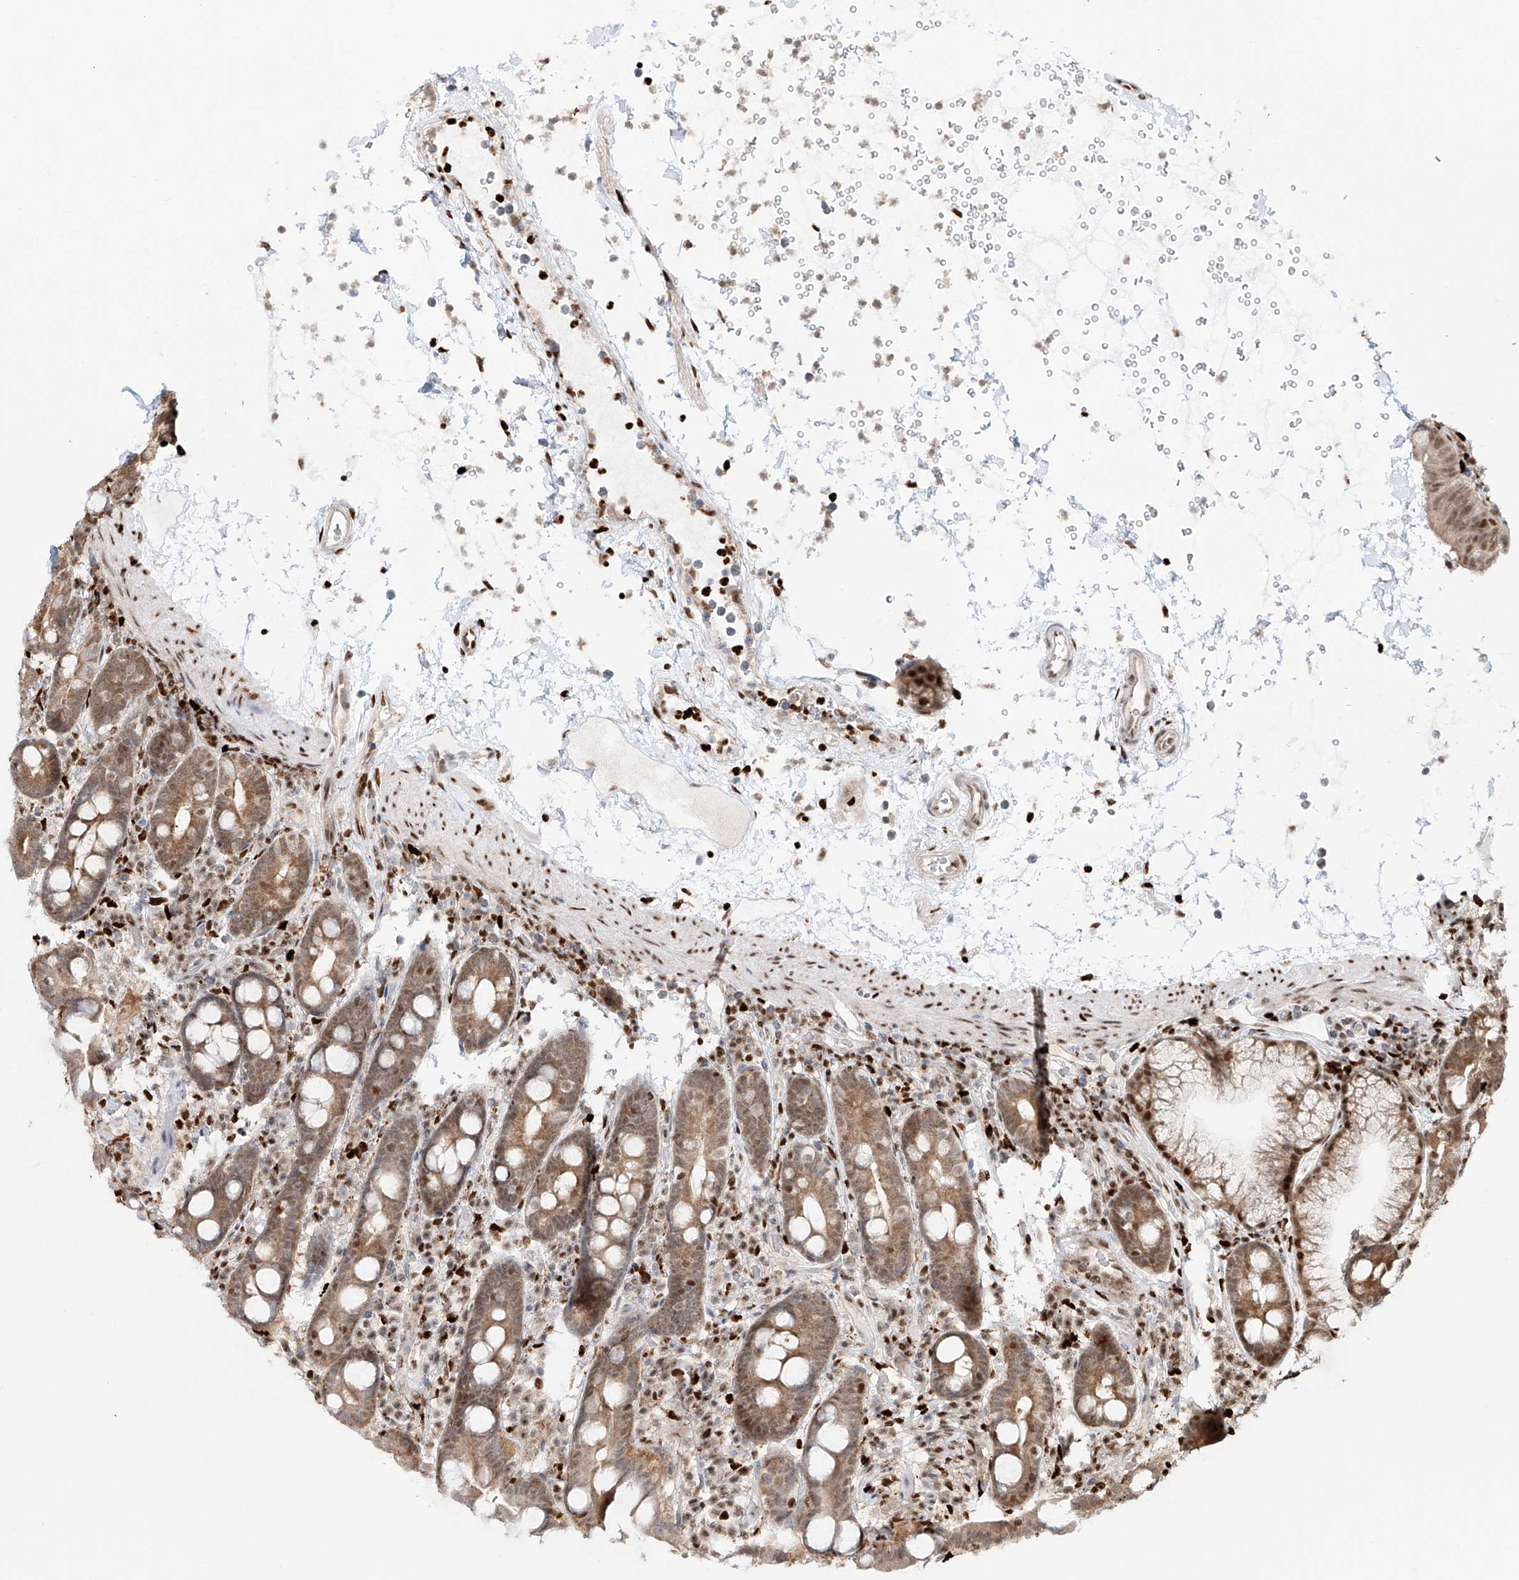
{"staining": {"intensity": "moderate", "quantity": "25%-75%", "location": "cytoplasmic/membranous,nuclear"}, "tissue": "duodenum", "cell_type": "Glandular cells", "image_type": "normal", "snomed": [{"axis": "morphology", "description": "Normal tissue, NOS"}, {"axis": "topography", "description": "Duodenum"}], "caption": "Immunohistochemical staining of unremarkable duodenum displays medium levels of moderate cytoplasmic/membranous,nuclear expression in about 25%-75% of glandular cells.", "gene": "DZIP1L", "patient": {"sex": "male", "age": 54}}